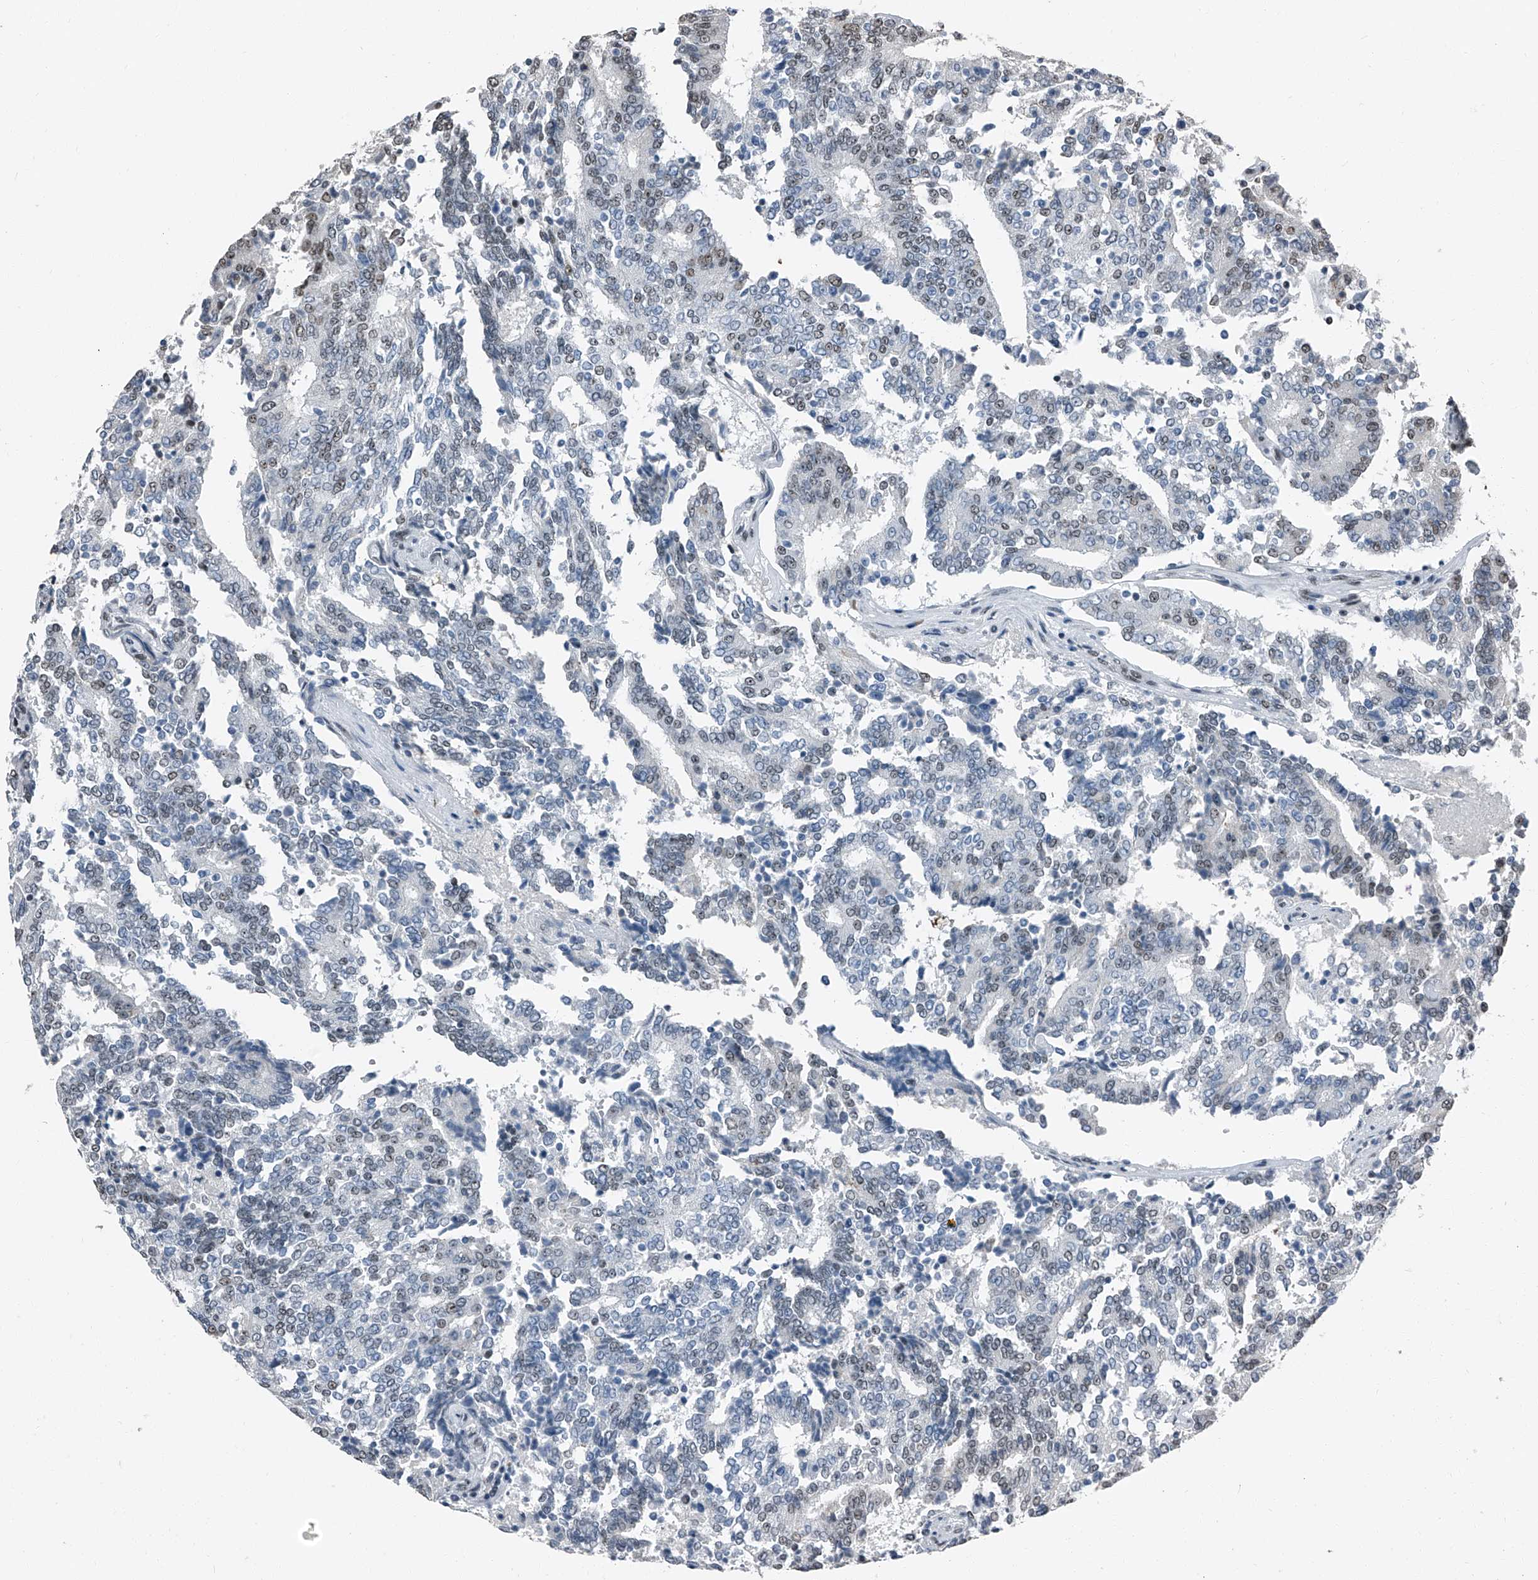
{"staining": {"intensity": "weak", "quantity": "25%-75%", "location": "nuclear"}, "tissue": "prostate cancer", "cell_type": "Tumor cells", "image_type": "cancer", "snomed": [{"axis": "morphology", "description": "Normal tissue, NOS"}, {"axis": "morphology", "description": "Adenocarcinoma, High grade"}, {"axis": "topography", "description": "Prostate"}, {"axis": "topography", "description": "Seminal veicle"}], "caption": "Protein expression analysis of human adenocarcinoma (high-grade) (prostate) reveals weak nuclear expression in approximately 25%-75% of tumor cells.", "gene": "TCOF1", "patient": {"sex": "male", "age": 55}}